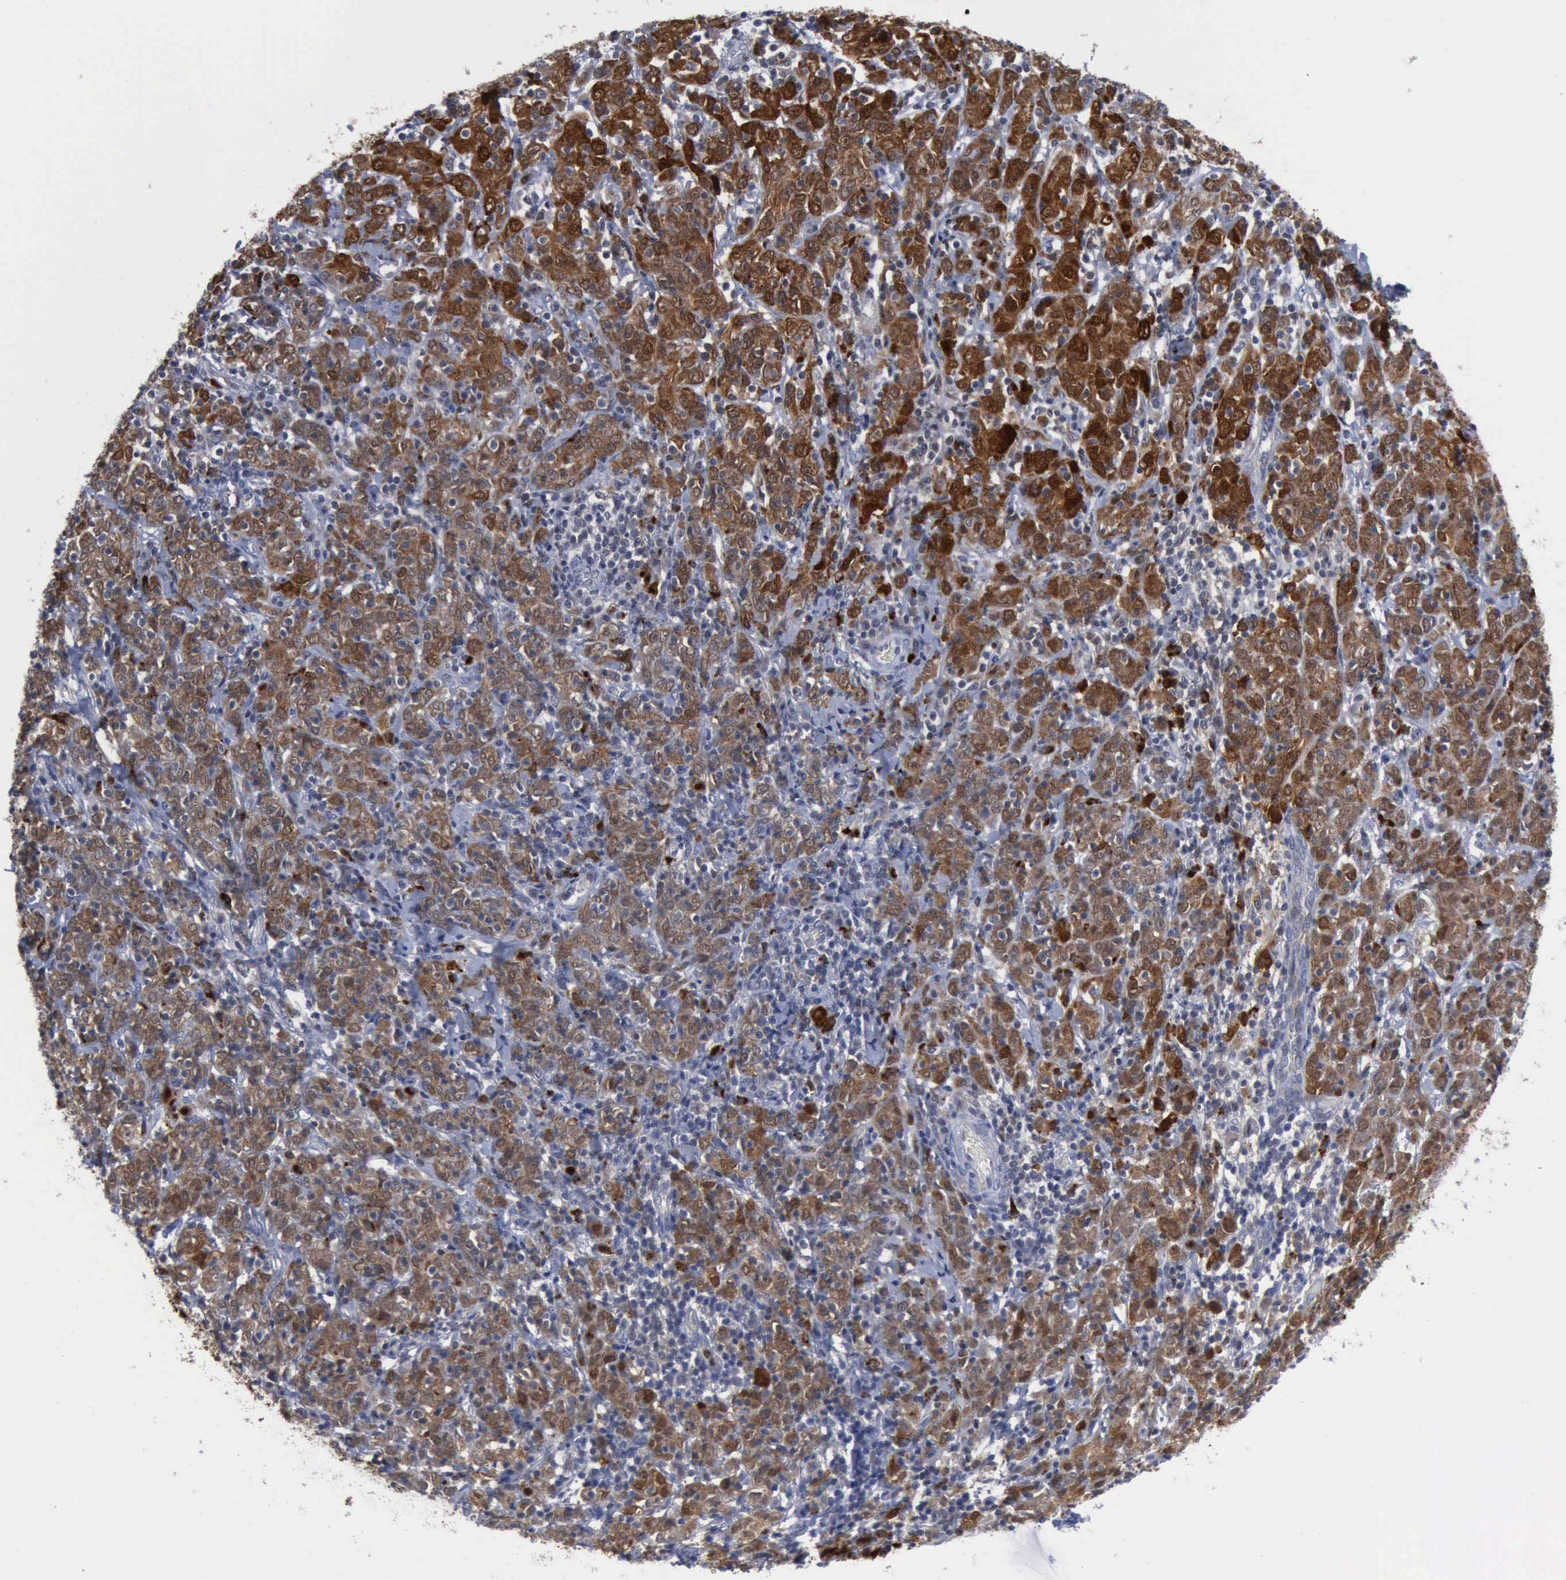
{"staining": {"intensity": "strong", "quantity": ">75%", "location": "cytoplasmic/membranous"}, "tissue": "cervical cancer", "cell_type": "Tumor cells", "image_type": "cancer", "snomed": [{"axis": "morphology", "description": "Normal tissue, NOS"}, {"axis": "morphology", "description": "Squamous cell carcinoma, NOS"}, {"axis": "topography", "description": "Cervix"}], "caption": "Cervical squamous cell carcinoma was stained to show a protein in brown. There is high levels of strong cytoplasmic/membranous positivity in about >75% of tumor cells.", "gene": "CSTA", "patient": {"sex": "female", "age": 67}}